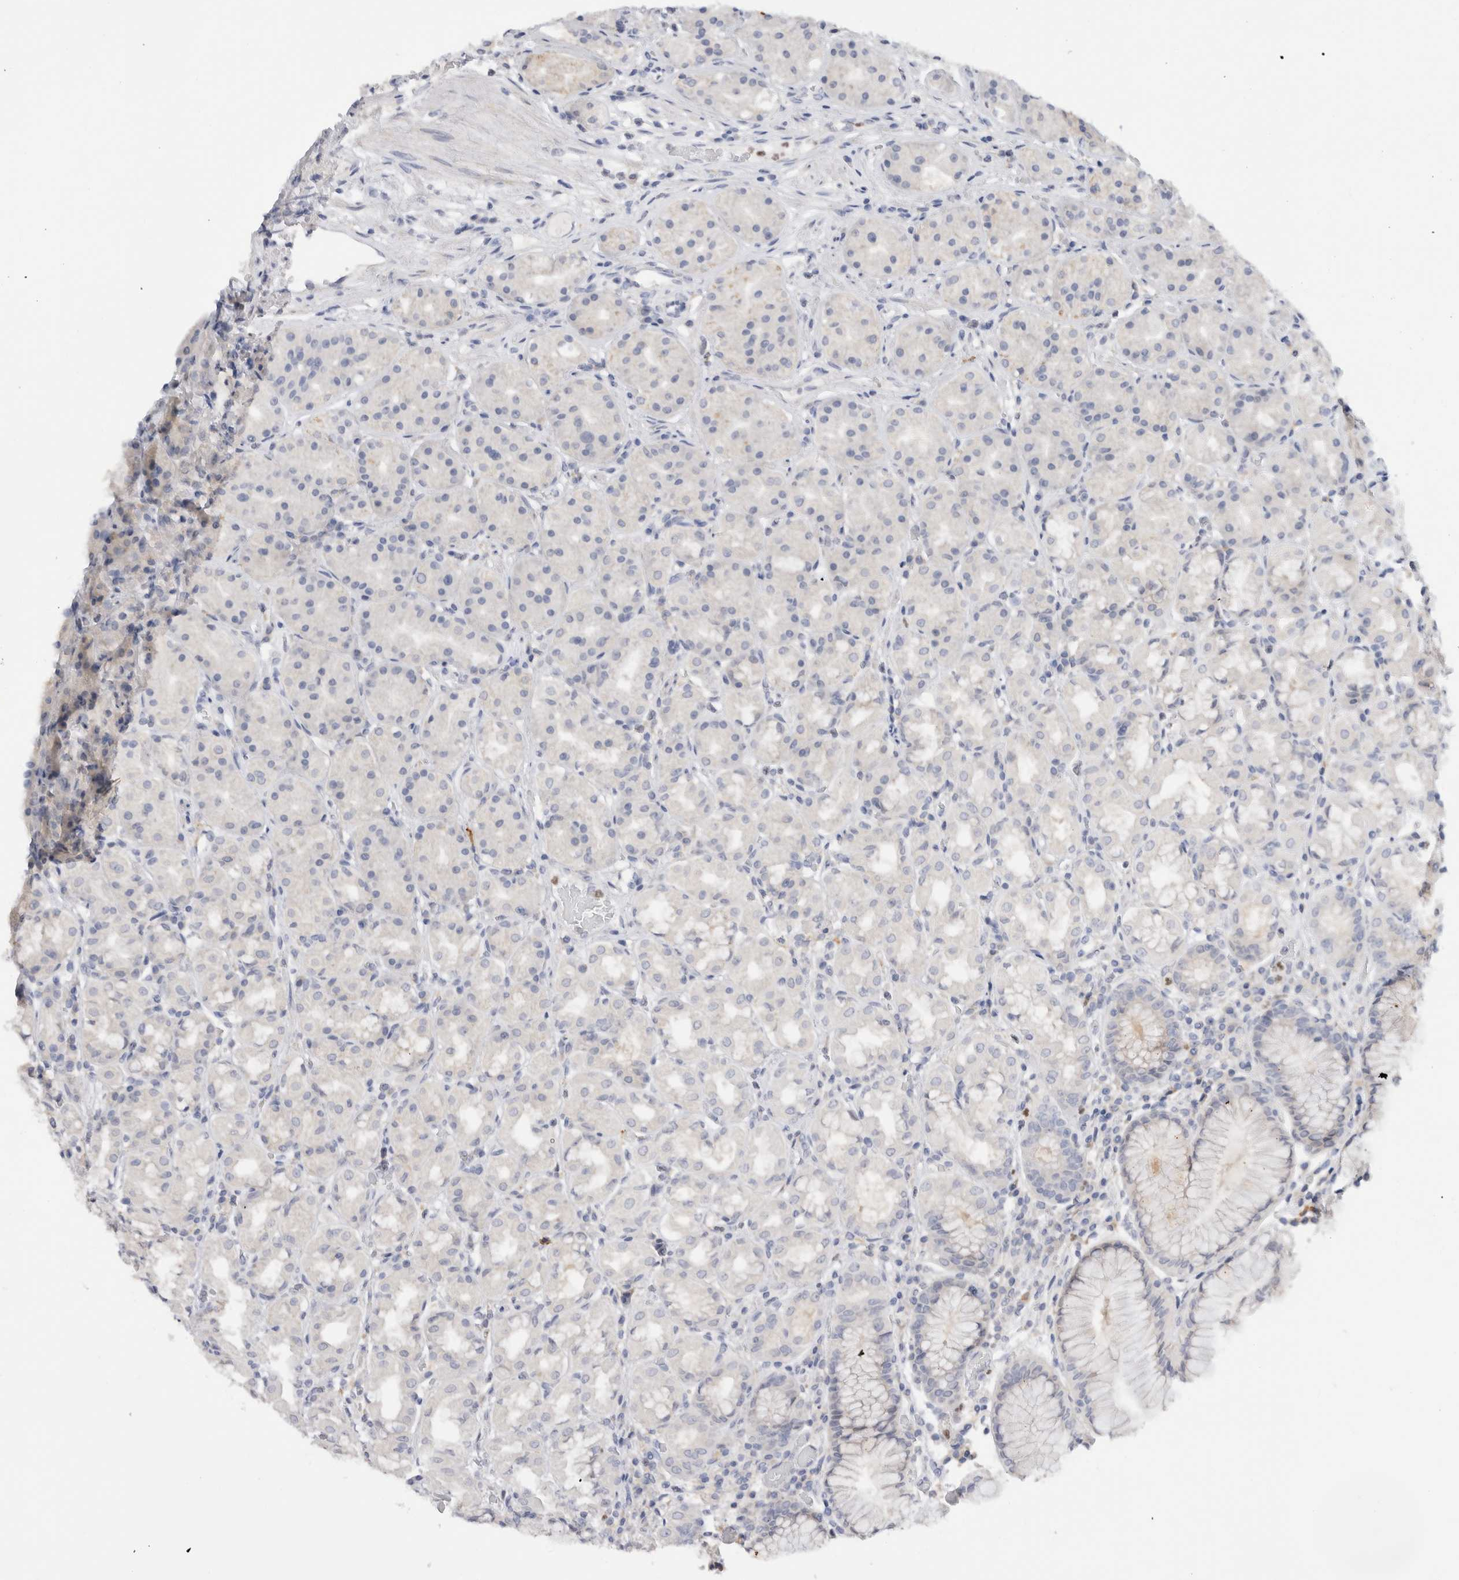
{"staining": {"intensity": "weak", "quantity": "<25%", "location": "cytoplasmic/membranous"}, "tissue": "stomach", "cell_type": "Glandular cells", "image_type": "normal", "snomed": [{"axis": "morphology", "description": "Normal tissue, NOS"}, {"axis": "topography", "description": "Stomach, lower"}], "caption": "The immunohistochemistry histopathology image has no significant staining in glandular cells of stomach.", "gene": "ADAM30", "patient": {"sex": "female", "age": 56}}